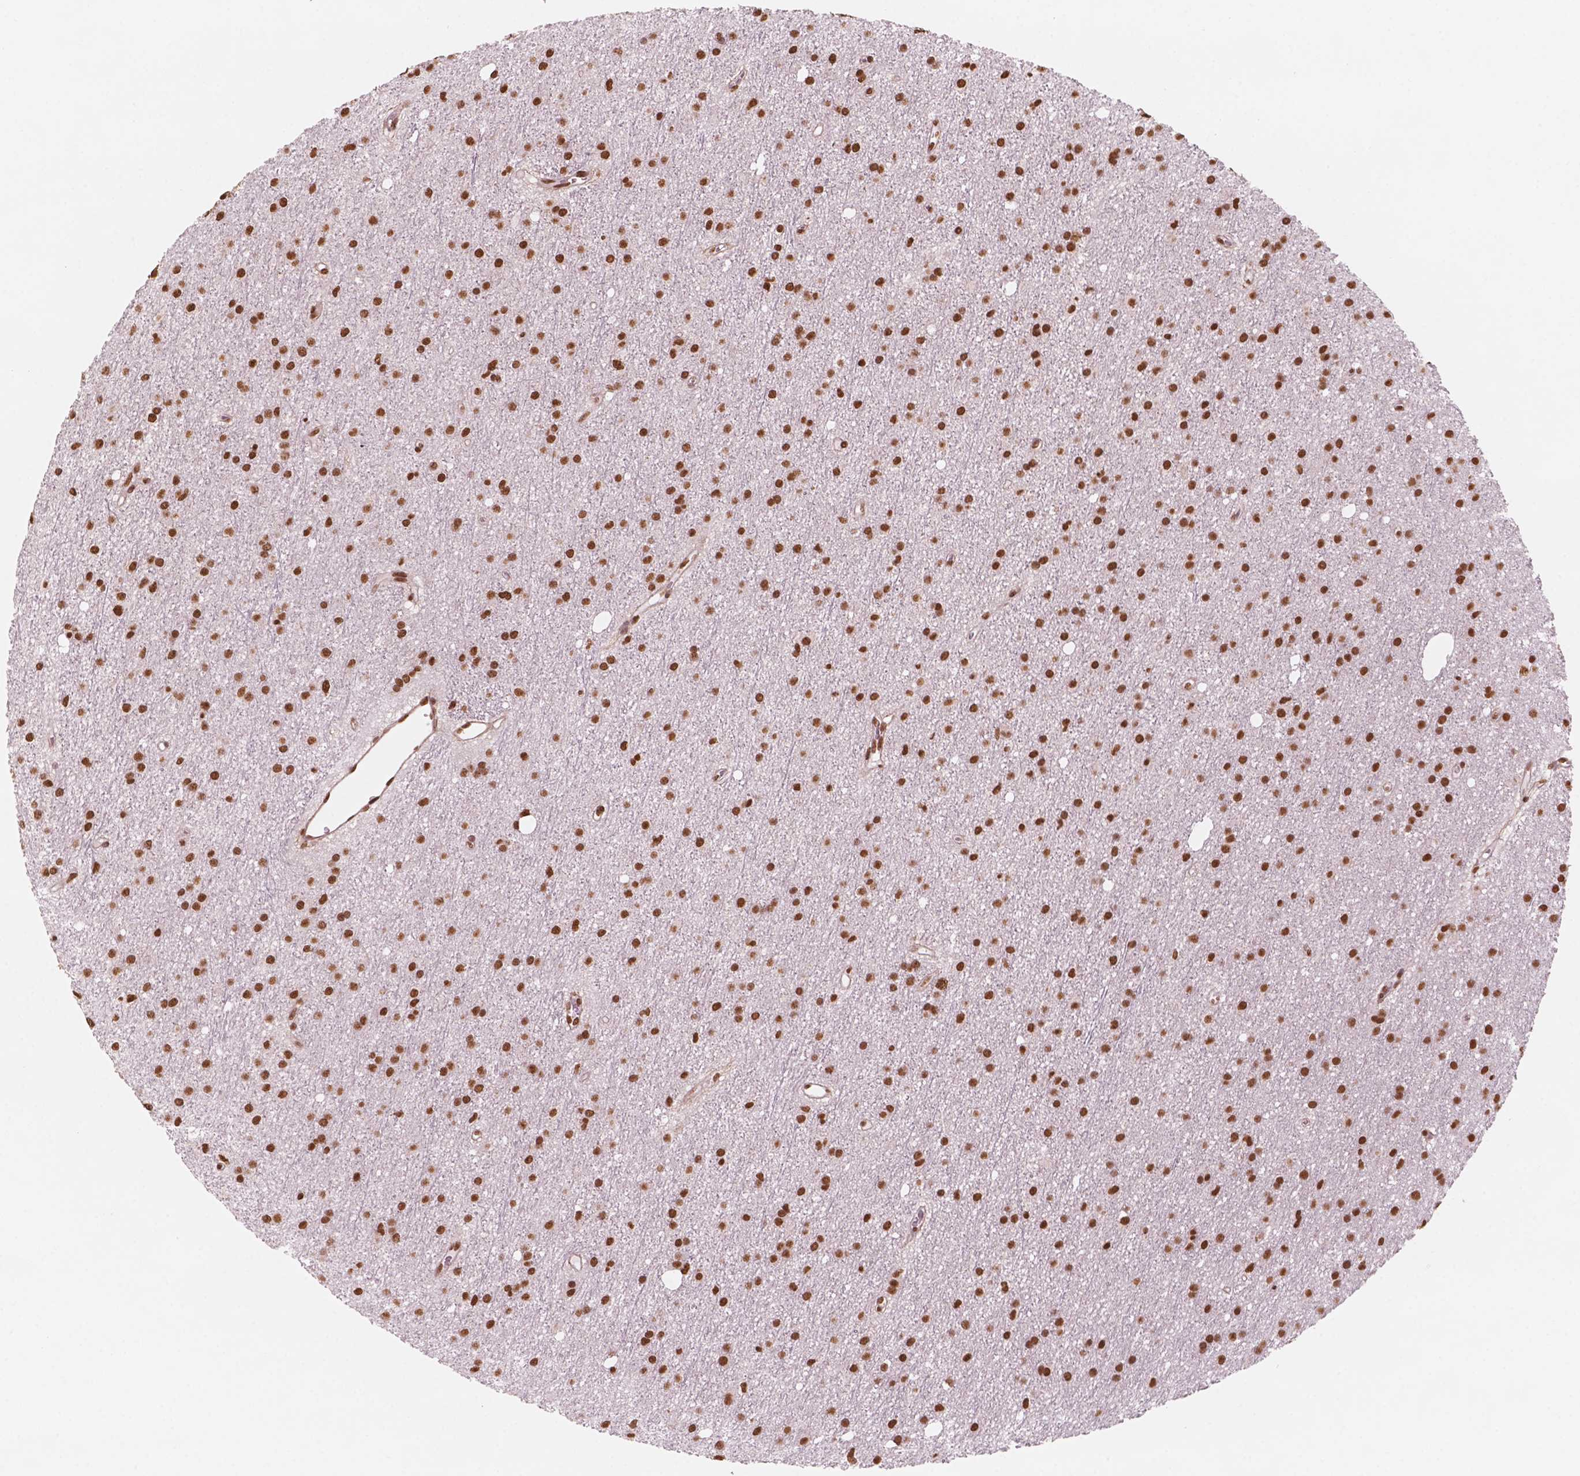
{"staining": {"intensity": "moderate", "quantity": ">75%", "location": "nuclear"}, "tissue": "glioma", "cell_type": "Tumor cells", "image_type": "cancer", "snomed": [{"axis": "morphology", "description": "Glioma, malignant, Low grade"}, {"axis": "topography", "description": "Brain"}], "caption": "Immunohistochemical staining of glioma demonstrates medium levels of moderate nuclear positivity in about >75% of tumor cells. Ihc stains the protein of interest in brown and the nuclei are stained blue.", "gene": "GTF3C5", "patient": {"sex": "male", "age": 27}}